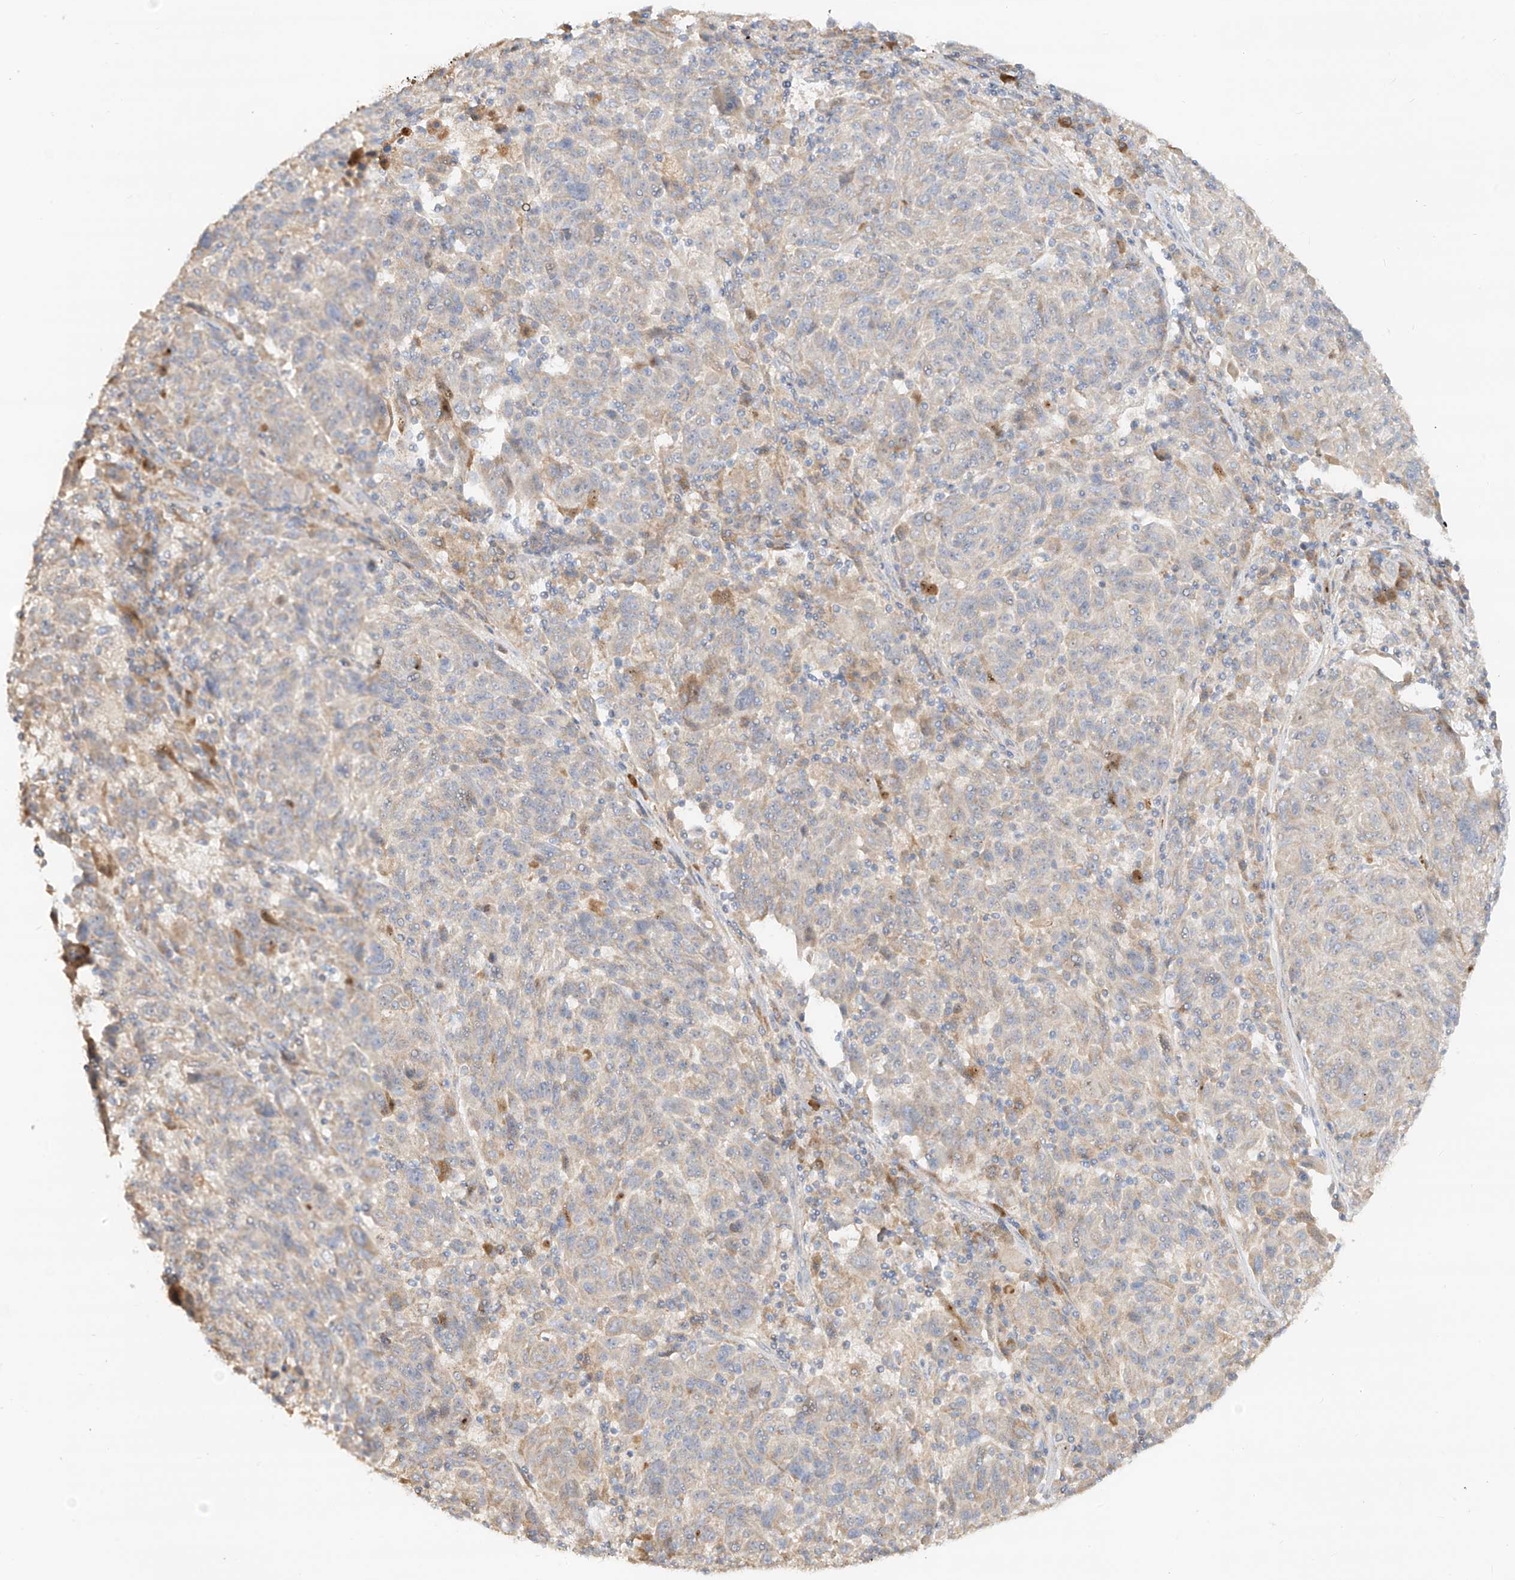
{"staining": {"intensity": "negative", "quantity": "none", "location": "none"}, "tissue": "melanoma", "cell_type": "Tumor cells", "image_type": "cancer", "snomed": [{"axis": "morphology", "description": "Malignant melanoma, NOS"}, {"axis": "topography", "description": "Skin"}], "caption": "Tumor cells show no significant staining in malignant melanoma.", "gene": "KPNA7", "patient": {"sex": "male", "age": 53}}